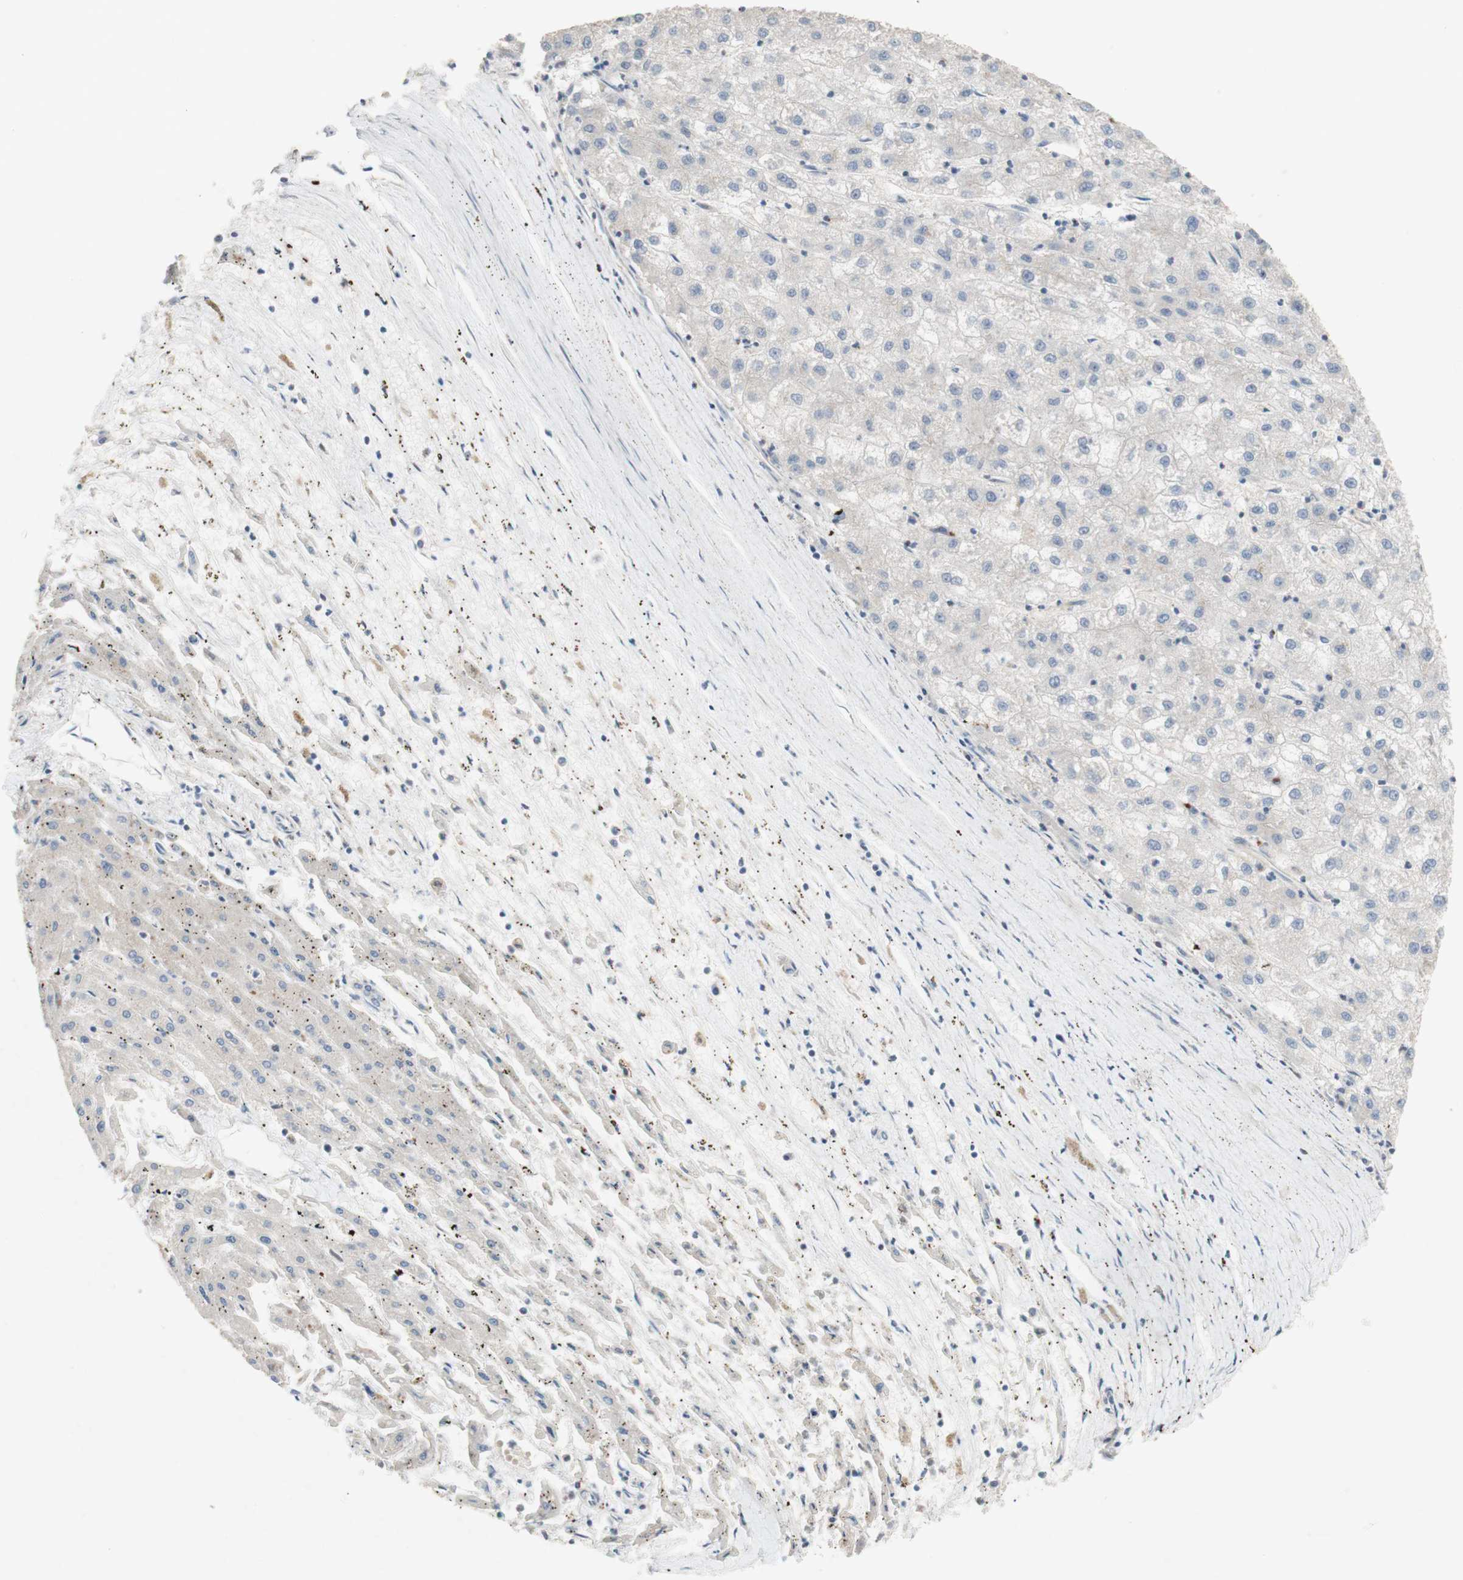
{"staining": {"intensity": "negative", "quantity": "none", "location": "none"}, "tissue": "liver cancer", "cell_type": "Tumor cells", "image_type": "cancer", "snomed": [{"axis": "morphology", "description": "Carcinoma, Hepatocellular, NOS"}, {"axis": "topography", "description": "Liver"}], "caption": "DAB immunohistochemical staining of human hepatocellular carcinoma (liver) reveals no significant staining in tumor cells.", "gene": "MANEA", "patient": {"sex": "male", "age": 72}}